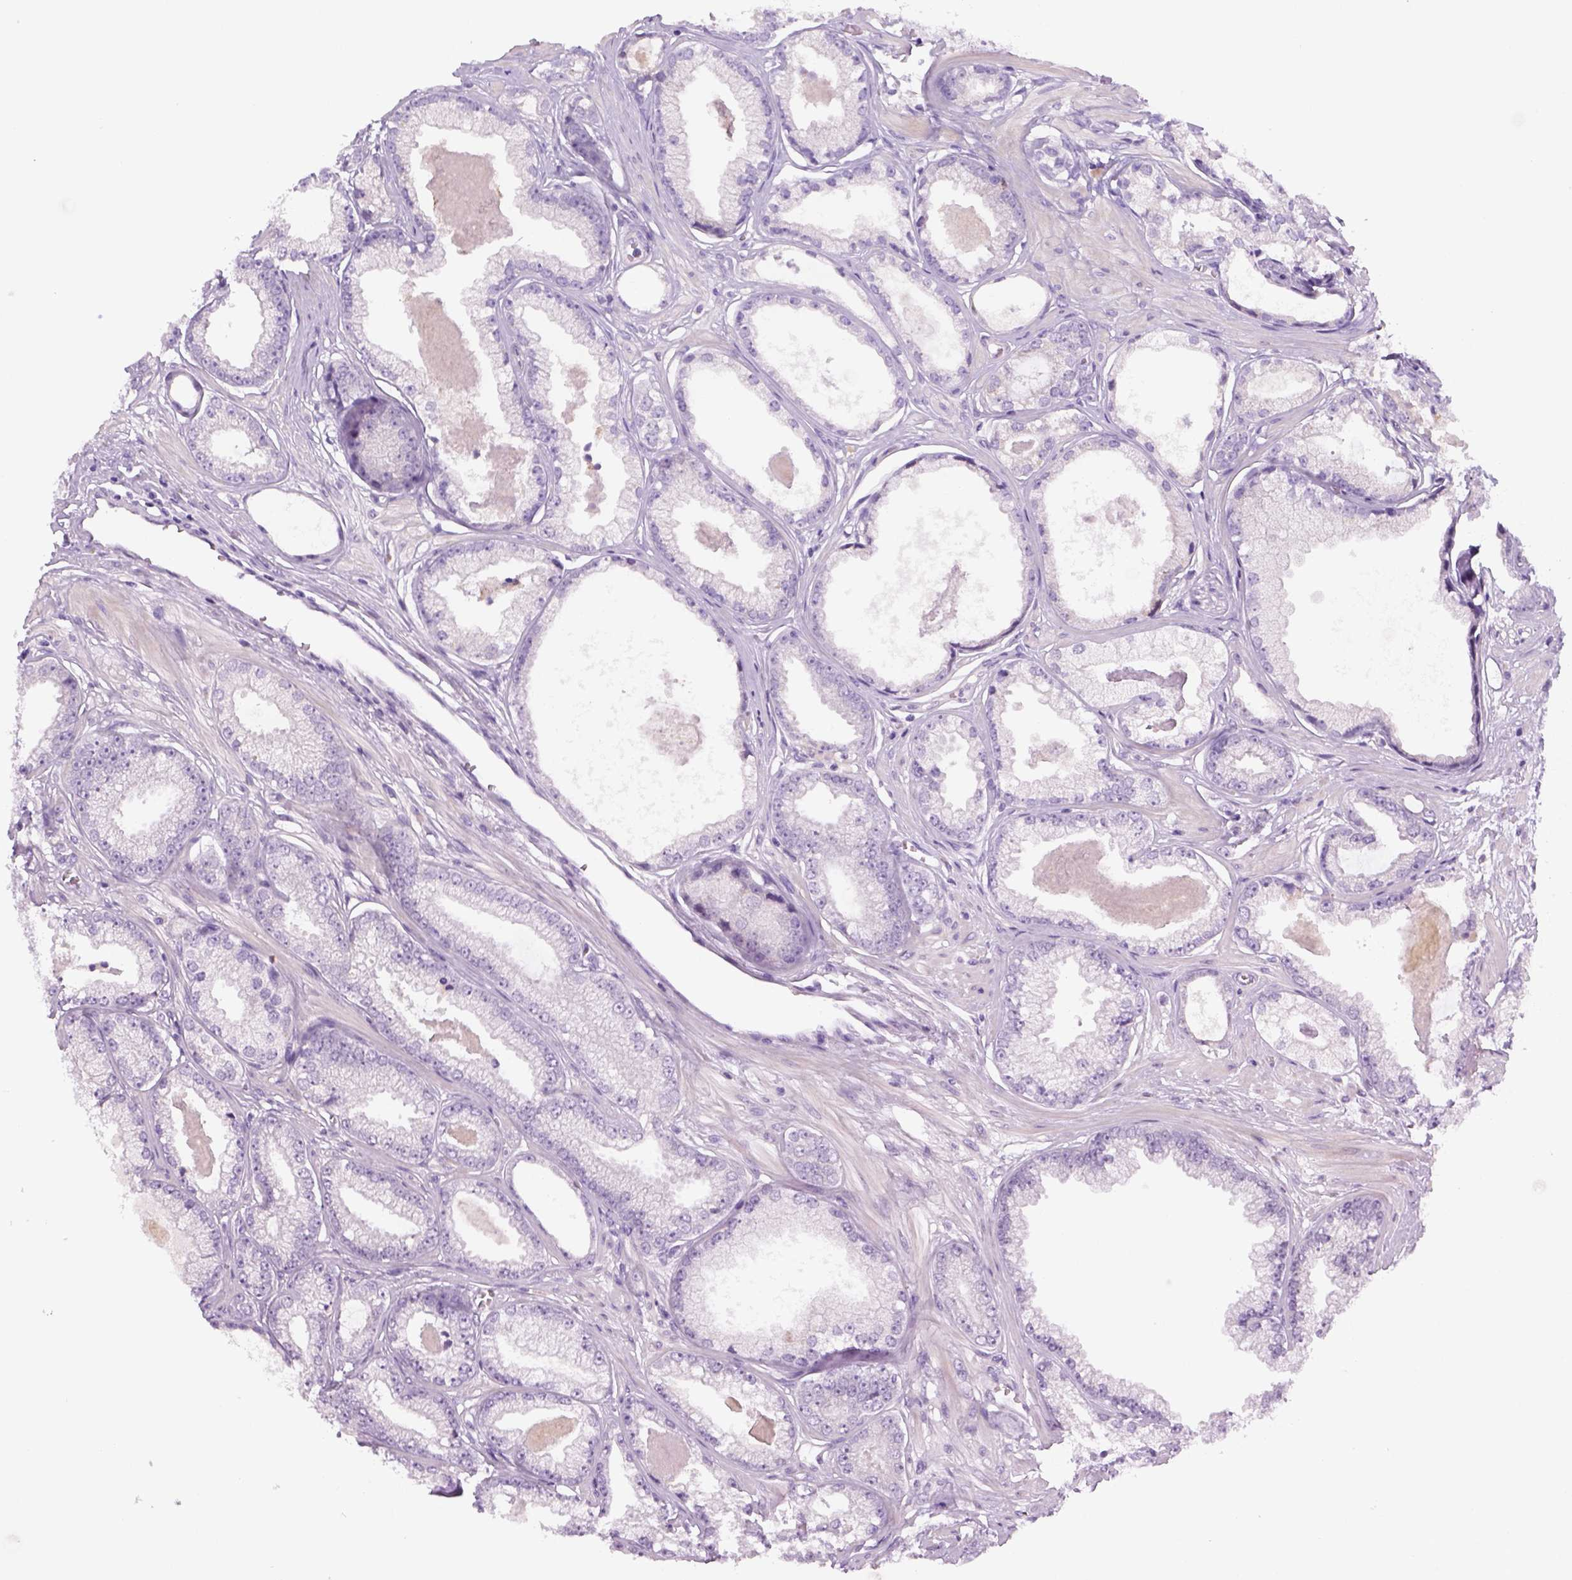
{"staining": {"intensity": "negative", "quantity": "none", "location": "none"}, "tissue": "prostate cancer", "cell_type": "Tumor cells", "image_type": "cancer", "snomed": [{"axis": "morphology", "description": "Adenocarcinoma, Low grade"}, {"axis": "topography", "description": "Prostate"}], "caption": "Histopathology image shows no significant protein staining in tumor cells of prostate cancer (low-grade adenocarcinoma). (Immunohistochemistry, brightfield microscopy, high magnification).", "gene": "DNAH11", "patient": {"sex": "male", "age": 64}}